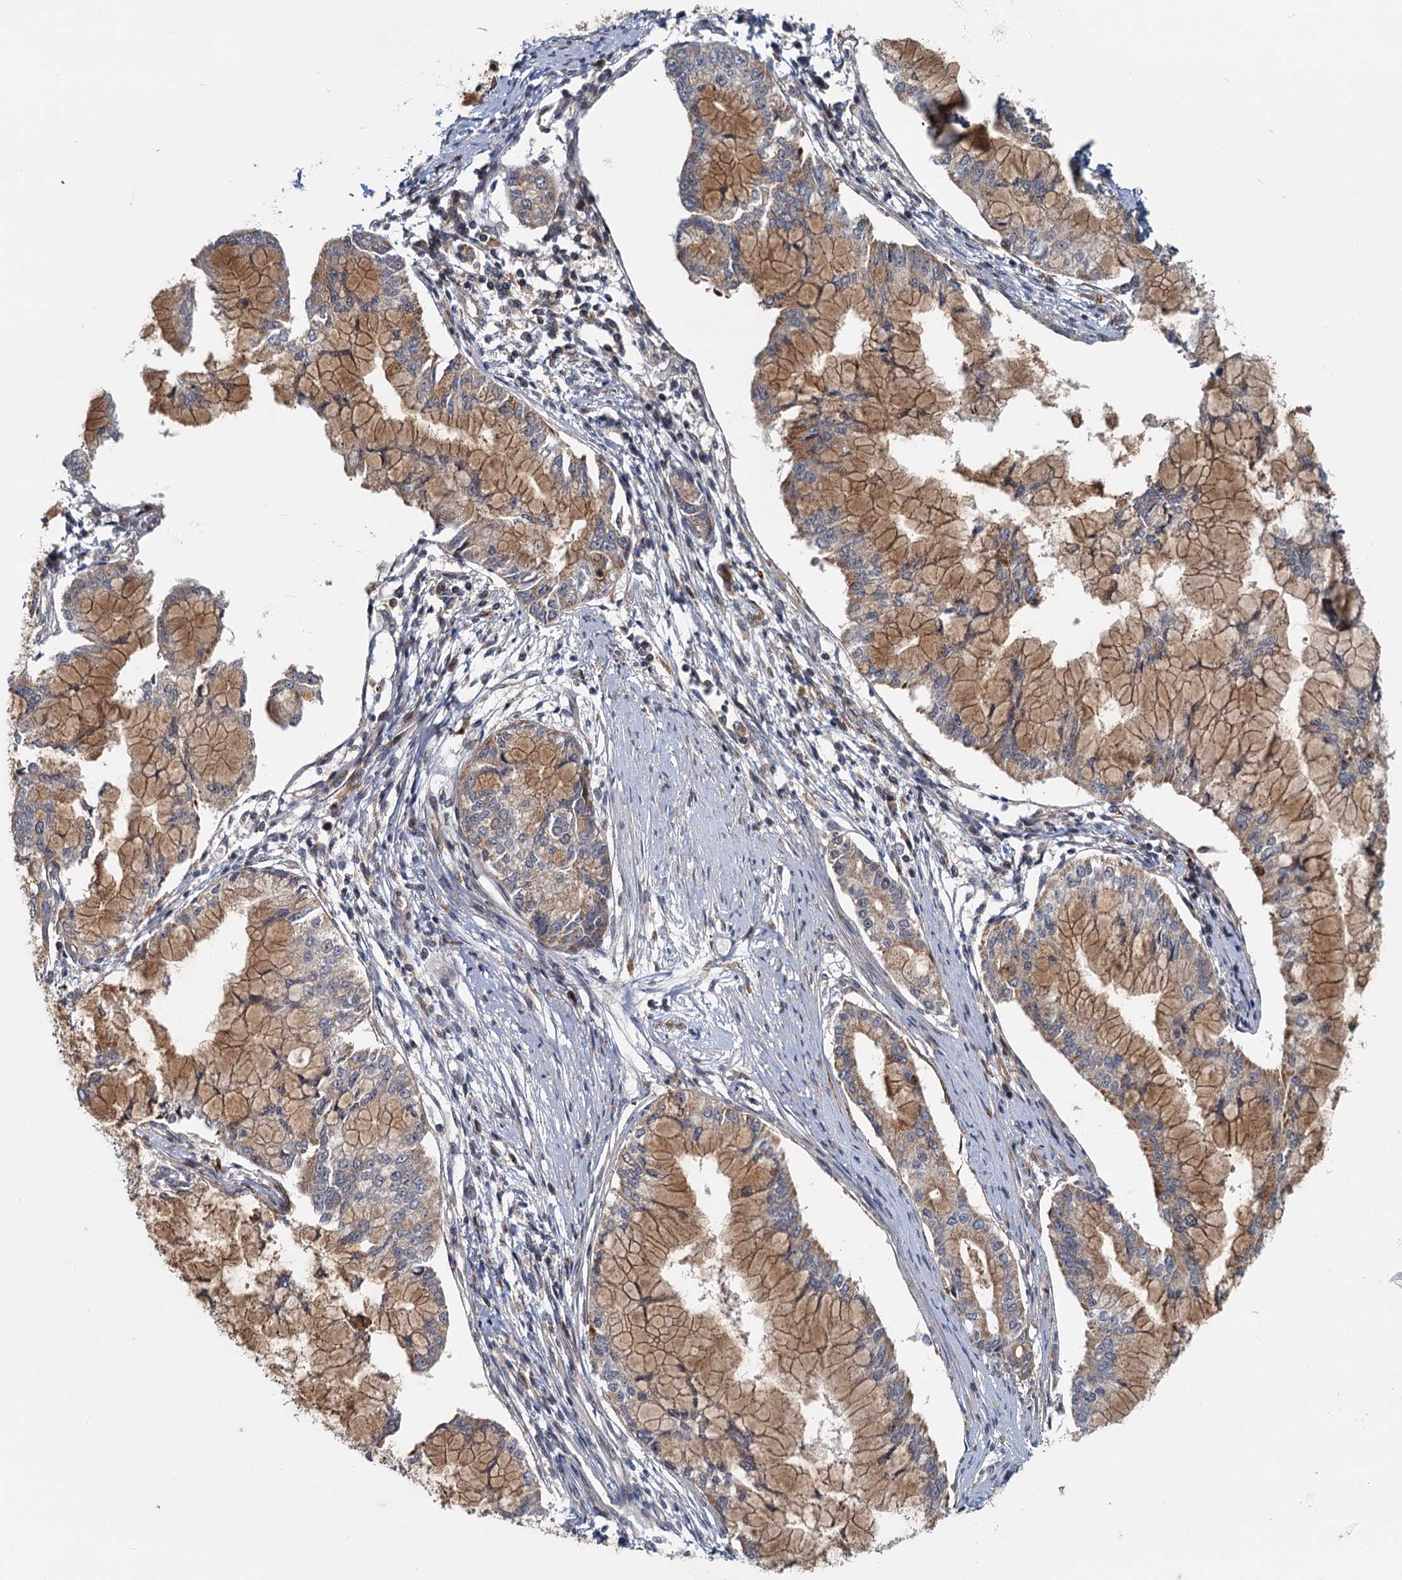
{"staining": {"intensity": "moderate", "quantity": "25%-75%", "location": "cytoplasmic/membranous"}, "tissue": "pancreatic cancer", "cell_type": "Tumor cells", "image_type": "cancer", "snomed": [{"axis": "morphology", "description": "Adenocarcinoma, NOS"}, {"axis": "topography", "description": "Pancreas"}], "caption": "Adenocarcinoma (pancreatic) was stained to show a protein in brown. There is medium levels of moderate cytoplasmic/membranous positivity in about 25%-75% of tumor cells.", "gene": "ADCY2", "patient": {"sex": "male", "age": 46}}